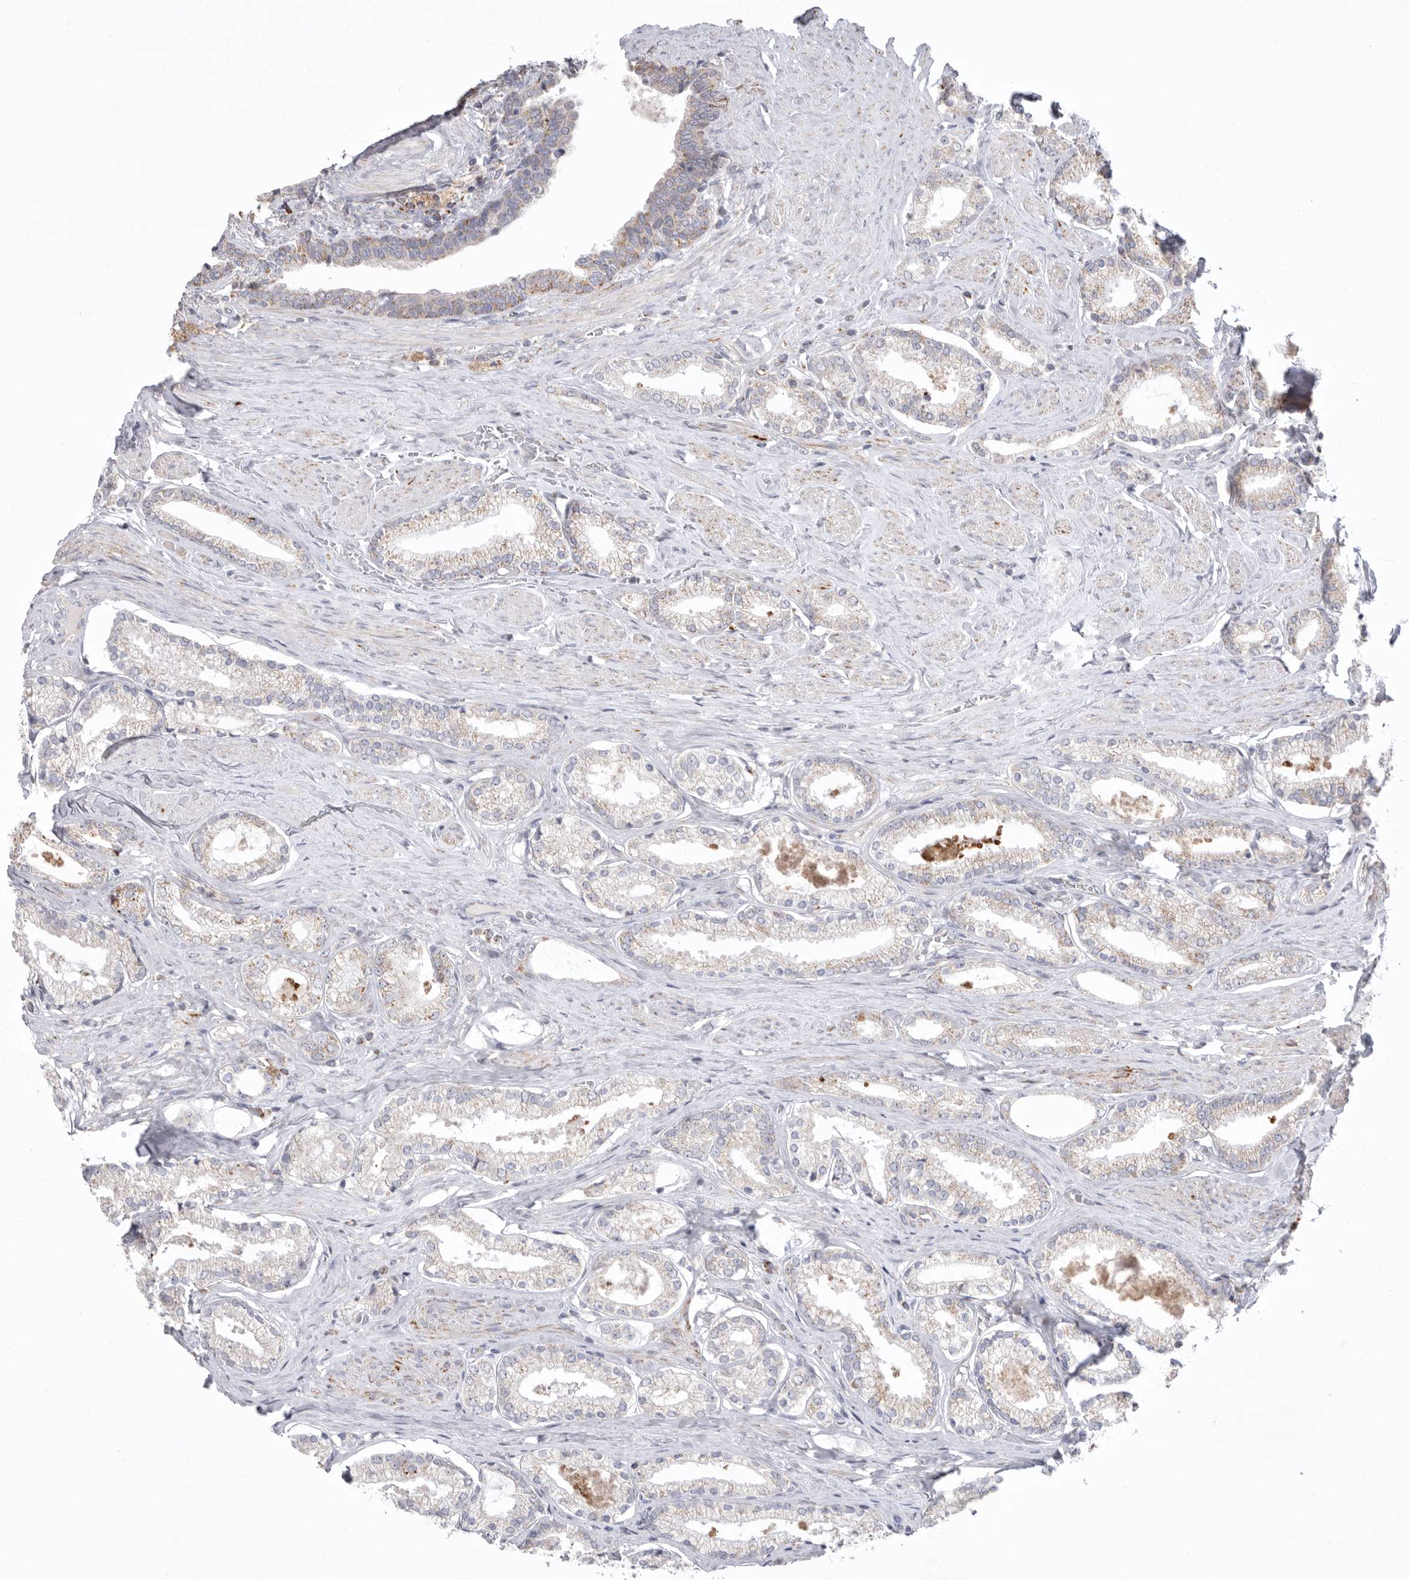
{"staining": {"intensity": "negative", "quantity": "none", "location": "none"}, "tissue": "prostate cancer", "cell_type": "Tumor cells", "image_type": "cancer", "snomed": [{"axis": "morphology", "description": "Adenocarcinoma, Low grade"}, {"axis": "topography", "description": "Prostate"}], "caption": "This is a image of immunohistochemistry (IHC) staining of prostate cancer (low-grade adenocarcinoma), which shows no positivity in tumor cells.", "gene": "VDAC3", "patient": {"sex": "male", "age": 71}}